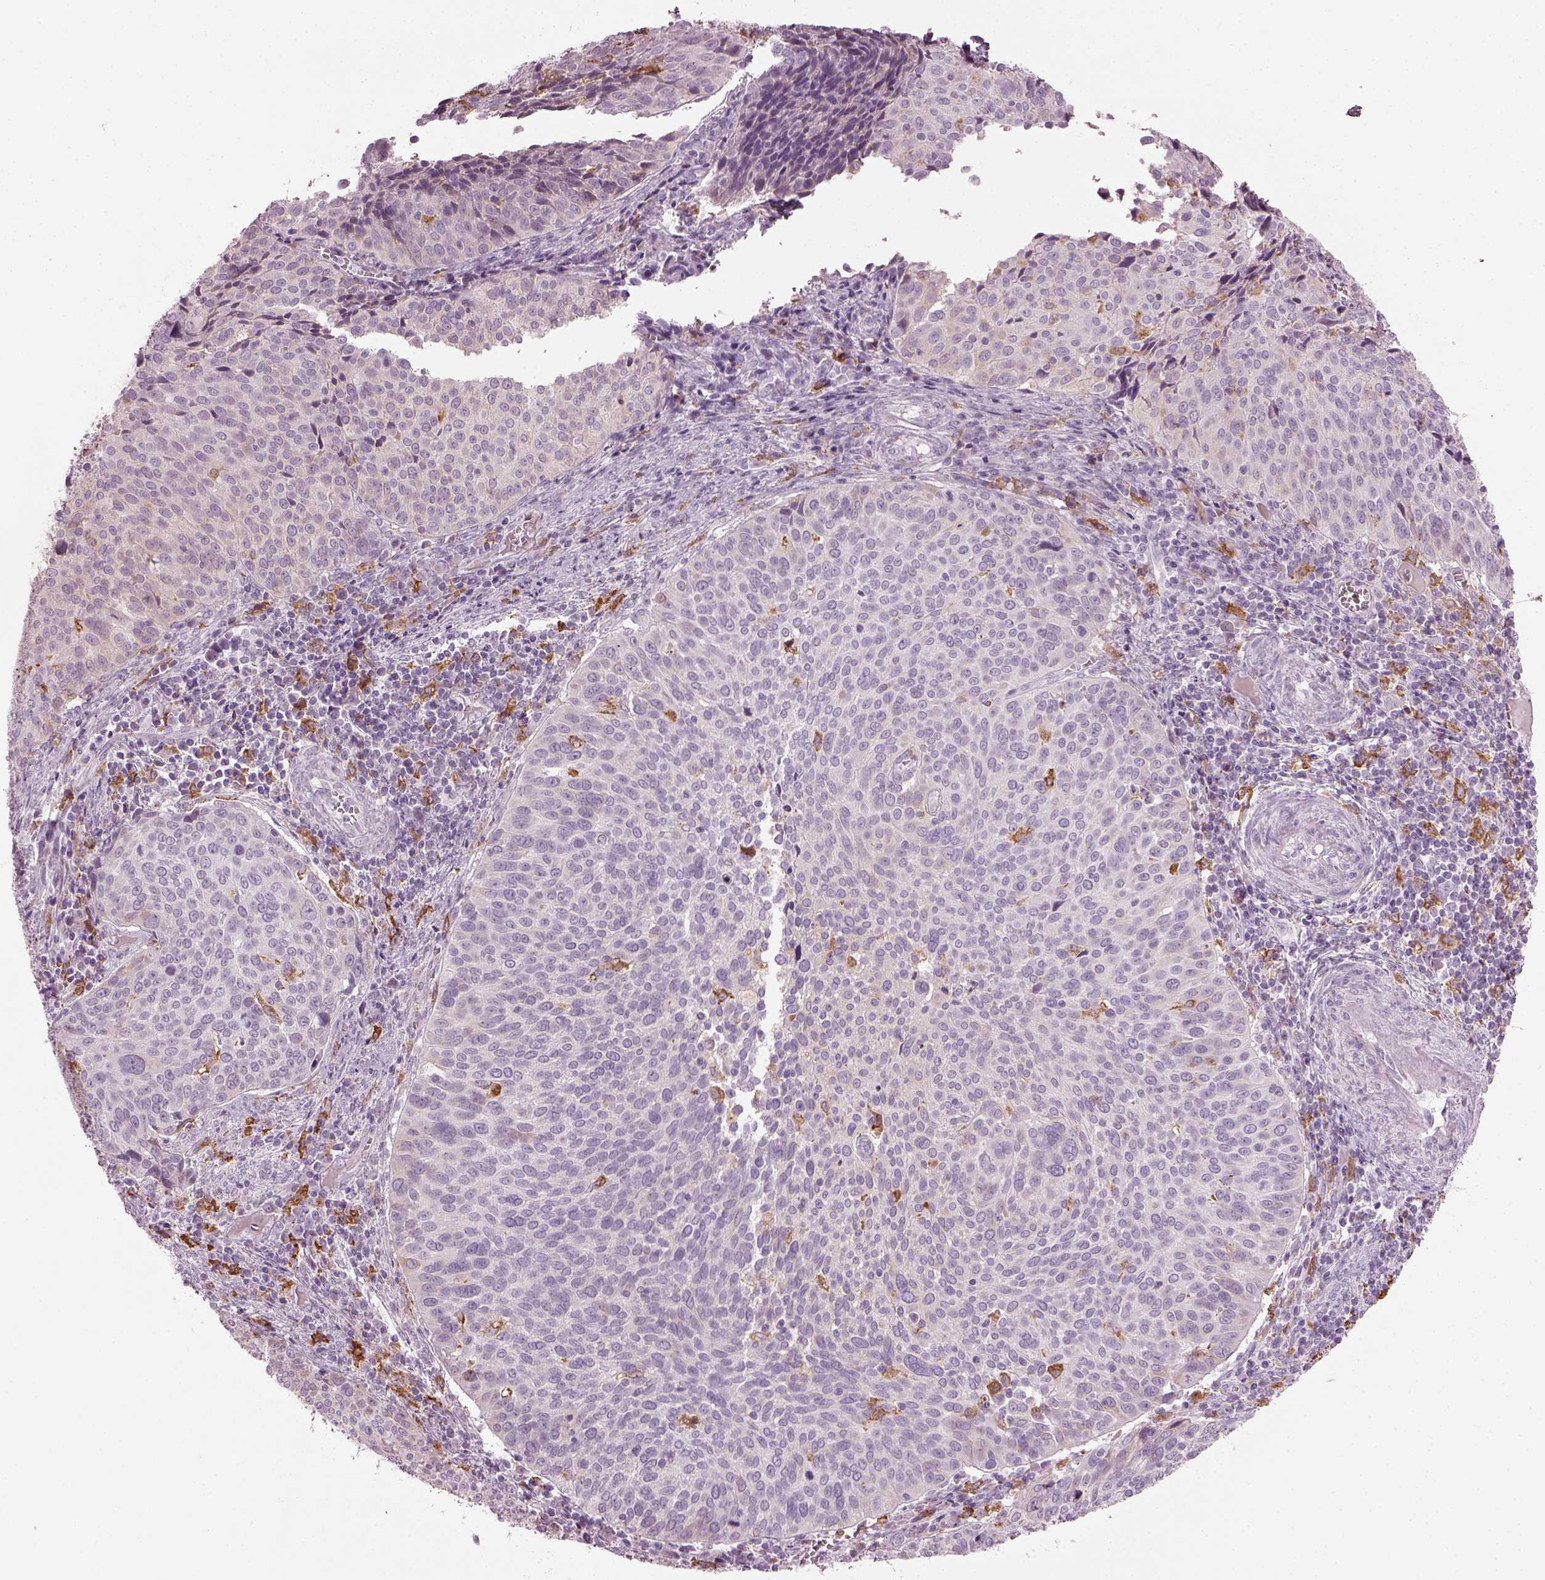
{"staining": {"intensity": "negative", "quantity": "none", "location": "none"}, "tissue": "cervical cancer", "cell_type": "Tumor cells", "image_type": "cancer", "snomed": [{"axis": "morphology", "description": "Squamous cell carcinoma, NOS"}, {"axis": "topography", "description": "Cervix"}], "caption": "This is an immunohistochemistry (IHC) histopathology image of human cervical cancer. There is no staining in tumor cells.", "gene": "TMEM231", "patient": {"sex": "female", "age": 39}}